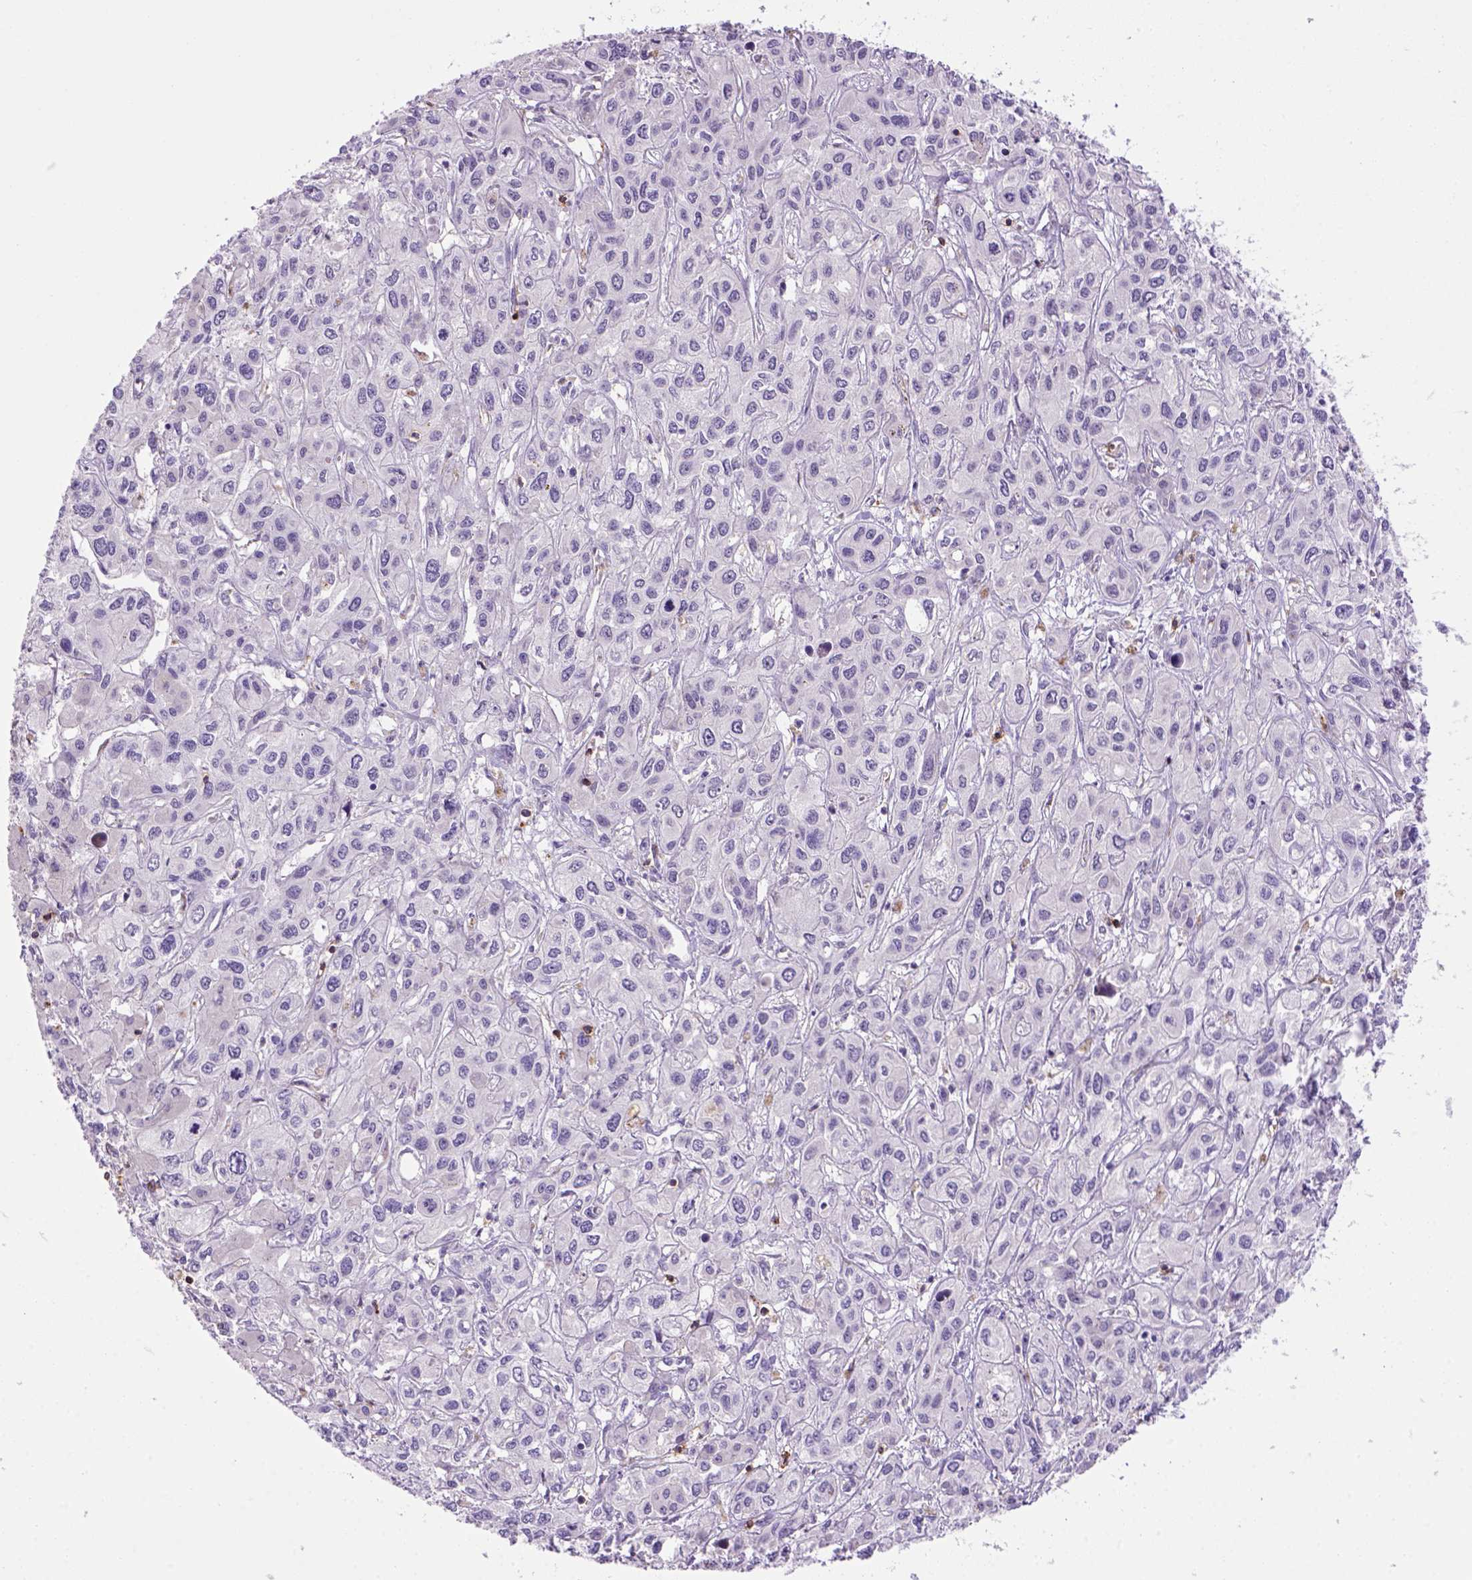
{"staining": {"intensity": "negative", "quantity": "none", "location": "none"}, "tissue": "liver cancer", "cell_type": "Tumor cells", "image_type": "cancer", "snomed": [{"axis": "morphology", "description": "Cholangiocarcinoma"}, {"axis": "topography", "description": "Liver"}], "caption": "Immunohistochemical staining of human liver cancer displays no significant expression in tumor cells.", "gene": "CD3E", "patient": {"sex": "female", "age": 66}}